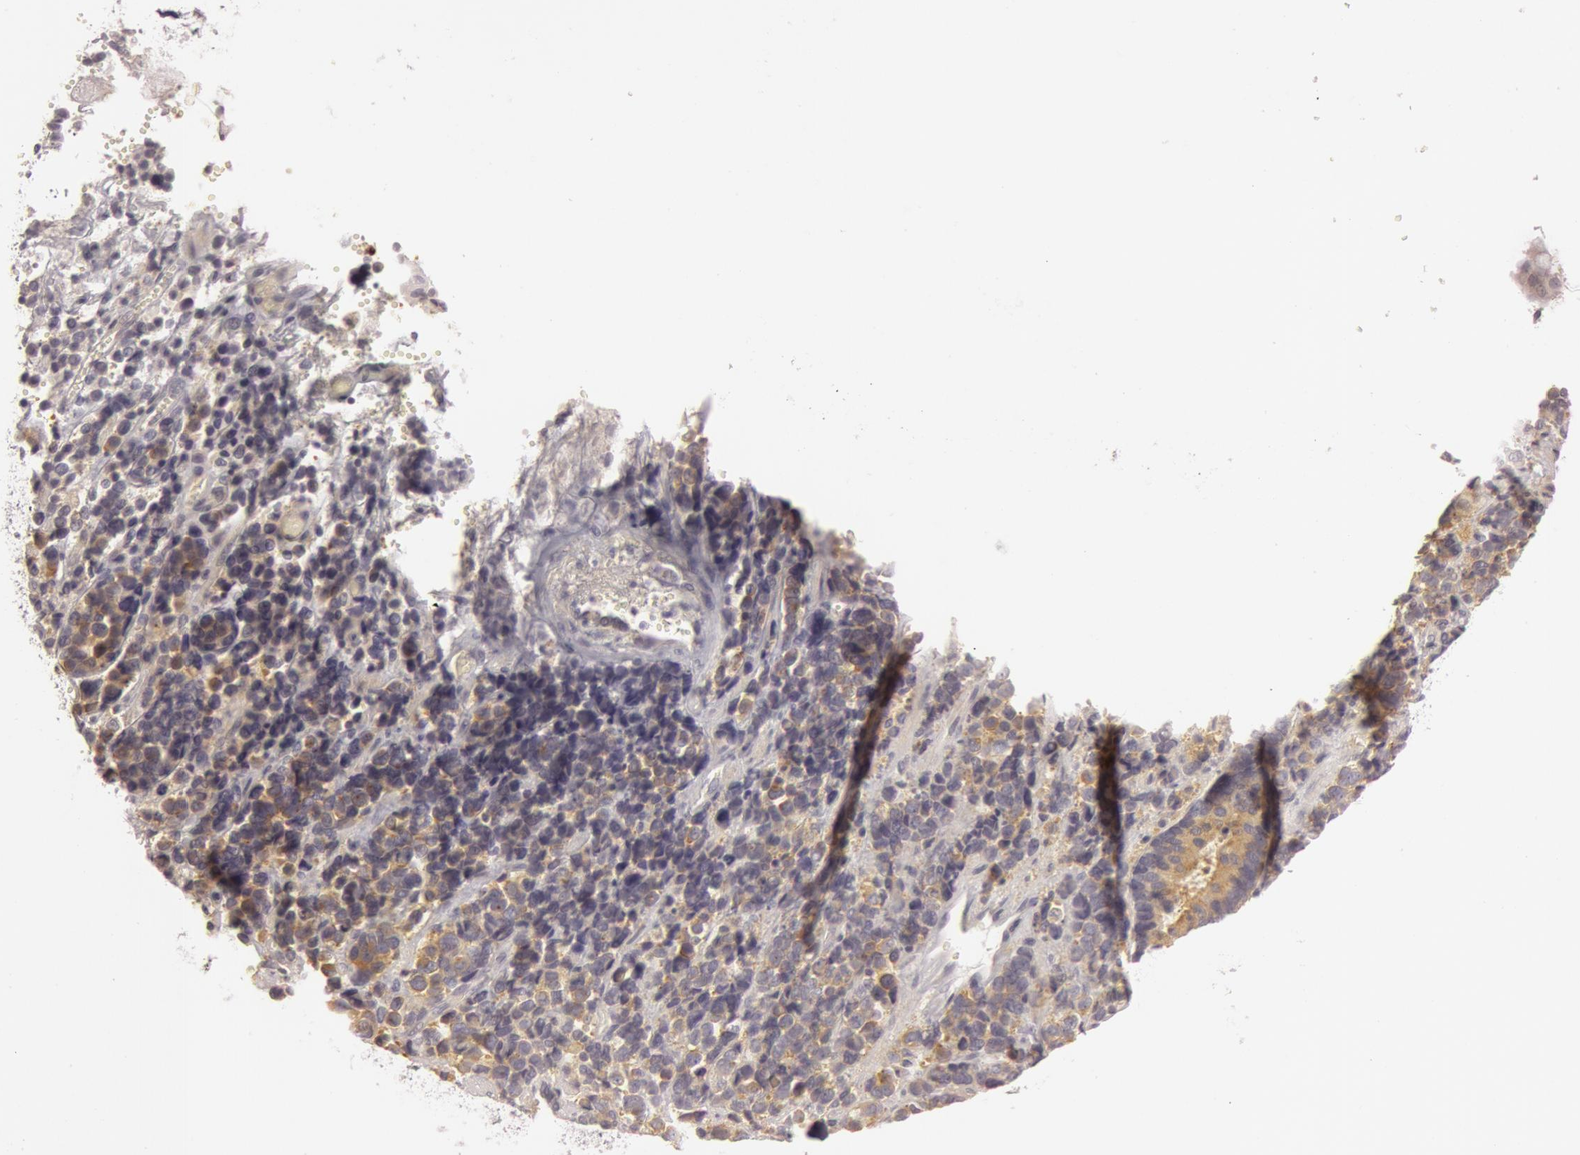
{"staining": {"intensity": "moderate", "quantity": ">75%", "location": "cytoplasmic/membranous"}, "tissue": "stomach cancer", "cell_type": "Tumor cells", "image_type": "cancer", "snomed": [{"axis": "morphology", "description": "Adenocarcinoma, NOS"}, {"axis": "topography", "description": "Stomach, upper"}], "caption": "This micrograph reveals IHC staining of human stomach adenocarcinoma, with medium moderate cytoplasmic/membranous expression in about >75% of tumor cells.", "gene": "RALGAPA1", "patient": {"sex": "male", "age": 71}}